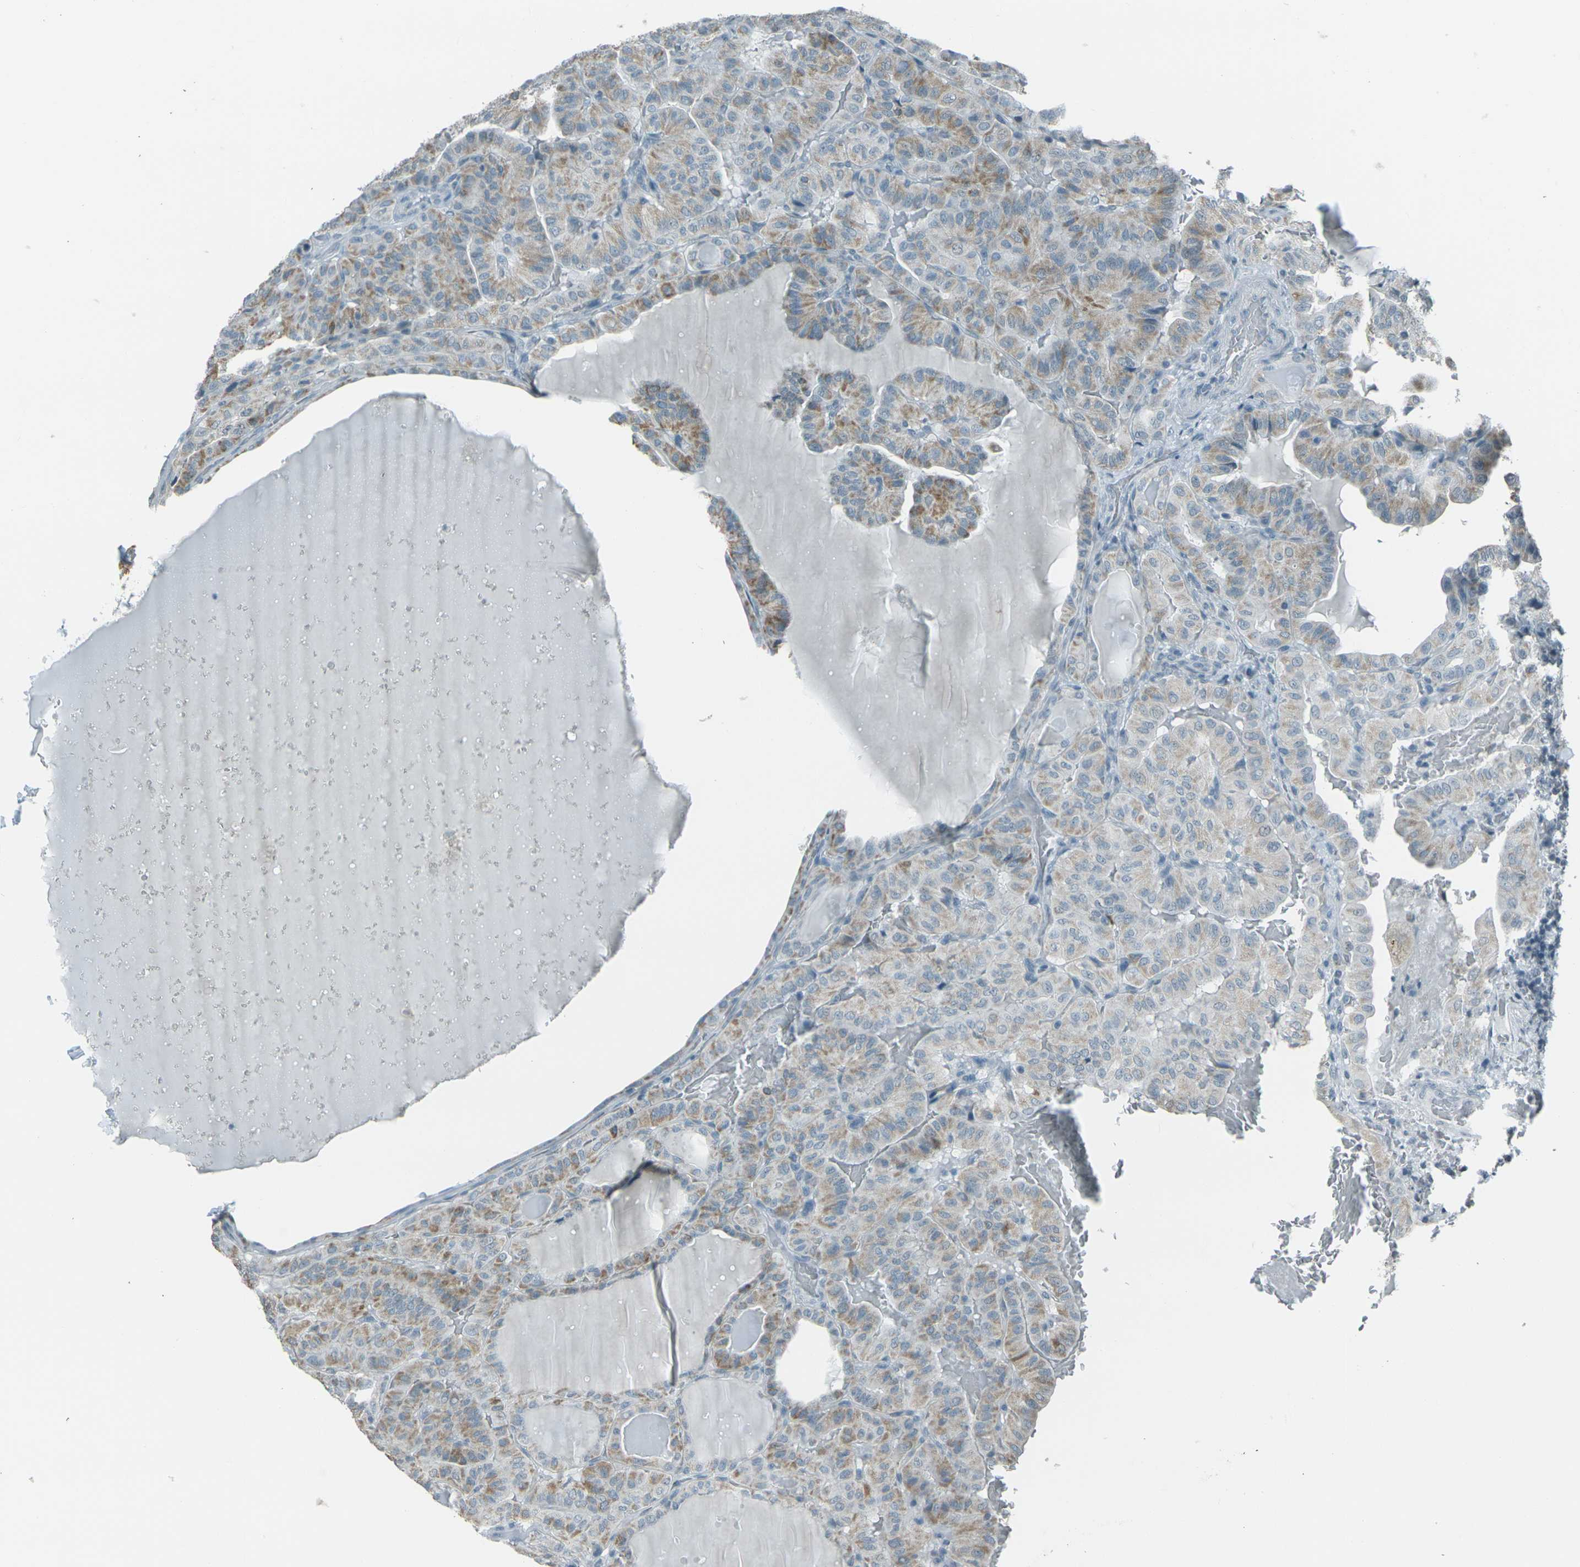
{"staining": {"intensity": "weak", "quantity": ">75%", "location": "cytoplasmic/membranous"}, "tissue": "thyroid cancer", "cell_type": "Tumor cells", "image_type": "cancer", "snomed": [{"axis": "morphology", "description": "Papillary adenocarcinoma, NOS"}, {"axis": "topography", "description": "Thyroid gland"}], "caption": "A low amount of weak cytoplasmic/membranous expression is identified in about >75% of tumor cells in papillary adenocarcinoma (thyroid) tissue. The staining is performed using DAB brown chromogen to label protein expression. The nuclei are counter-stained blue using hematoxylin.", "gene": "H2BC1", "patient": {"sex": "male", "age": 77}}